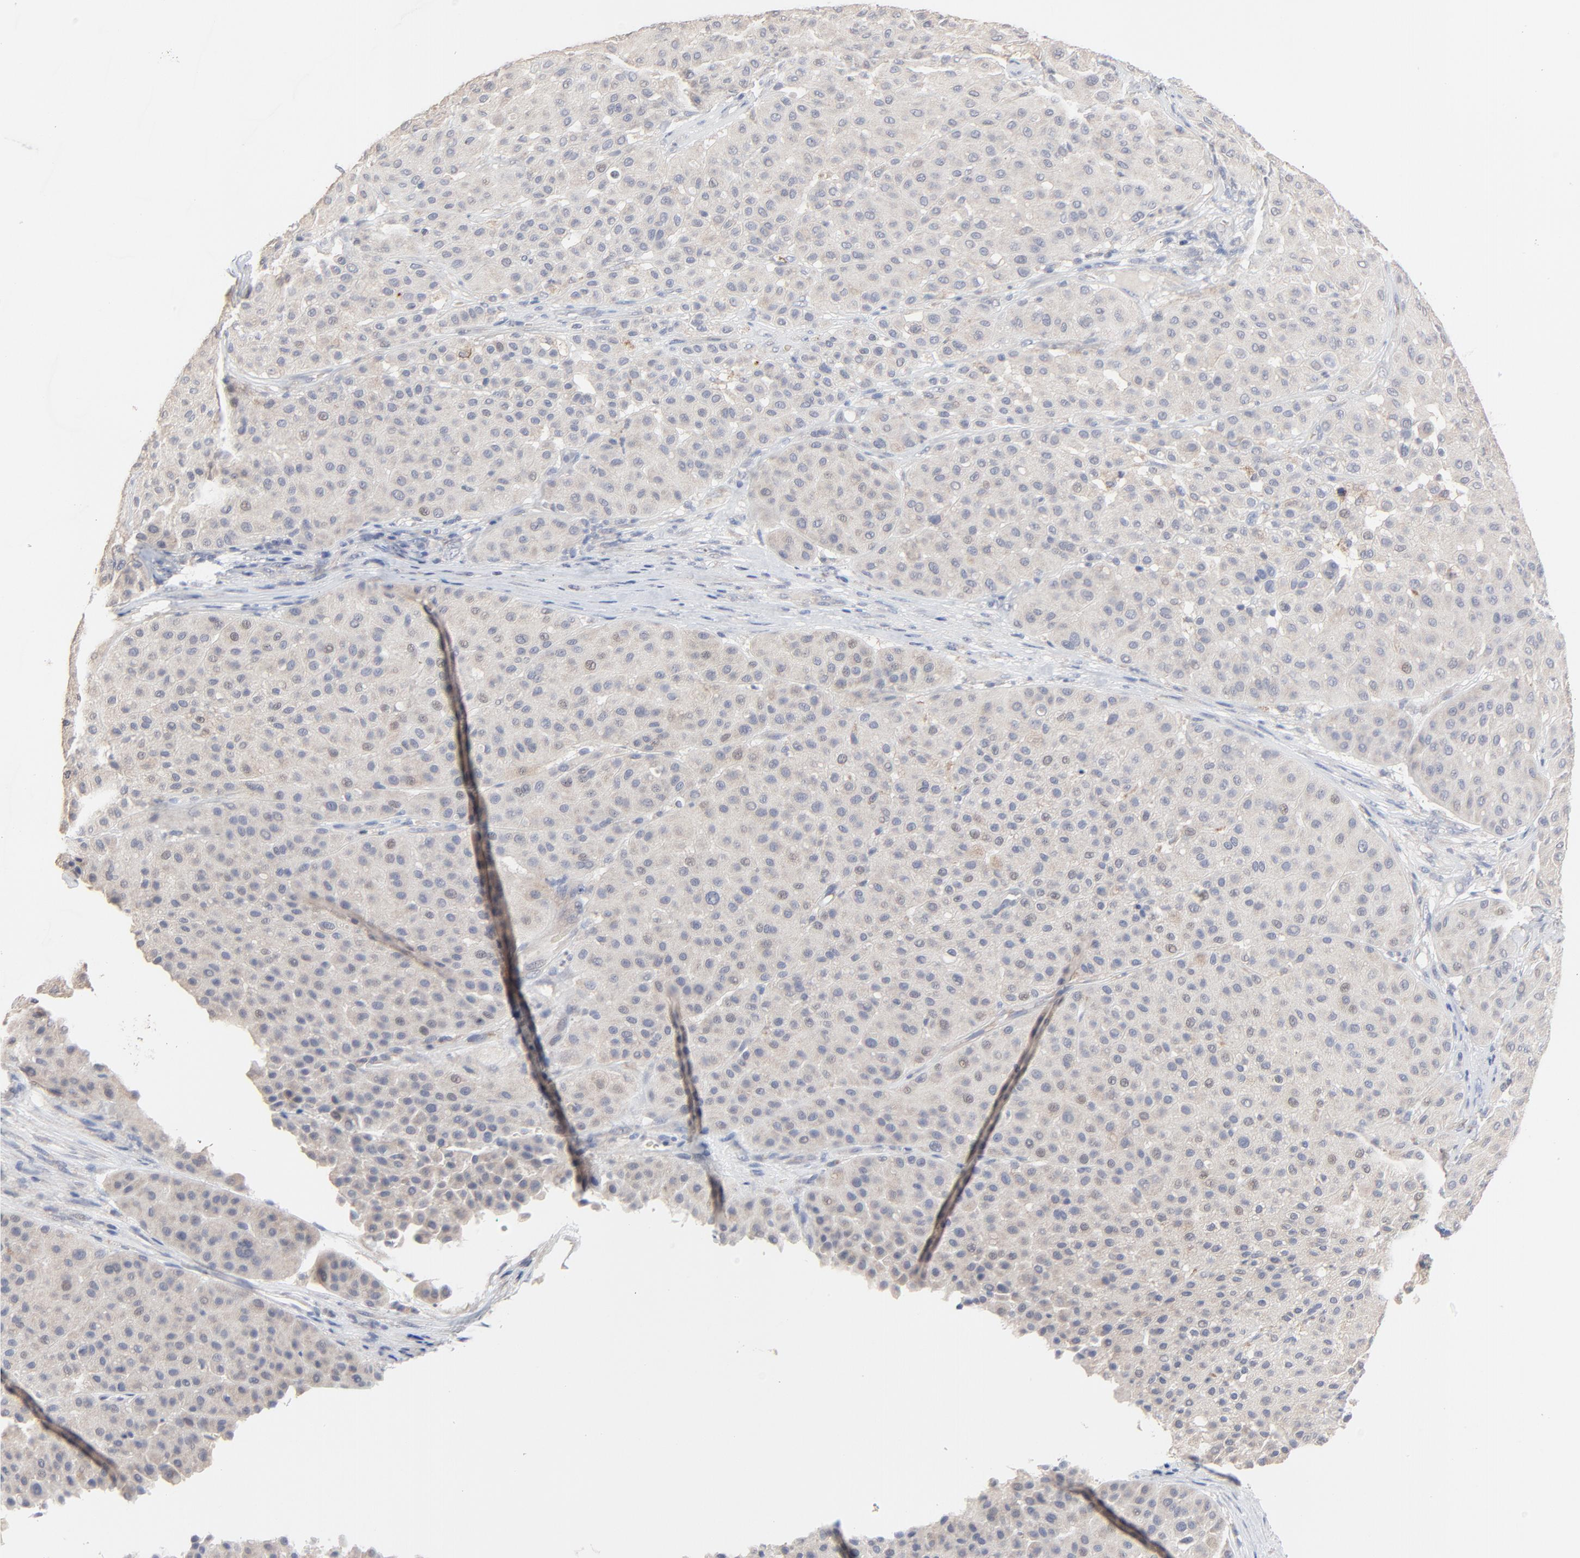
{"staining": {"intensity": "weak", "quantity": ">75%", "location": "cytoplasmic/membranous"}, "tissue": "melanoma", "cell_type": "Tumor cells", "image_type": "cancer", "snomed": [{"axis": "morphology", "description": "Normal tissue, NOS"}, {"axis": "morphology", "description": "Malignant melanoma, Metastatic site"}, {"axis": "topography", "description": "Skin"}], "caption": "Protein staining of malignant melanoma (metastatic site) tissue demonstrates weak cytoplasmic/membranous expression in approximately >75% of tumor cells. Nuclei are stained in blue.", "gene": "FANCB", "patient": {"sex": "male", "age": 41}}